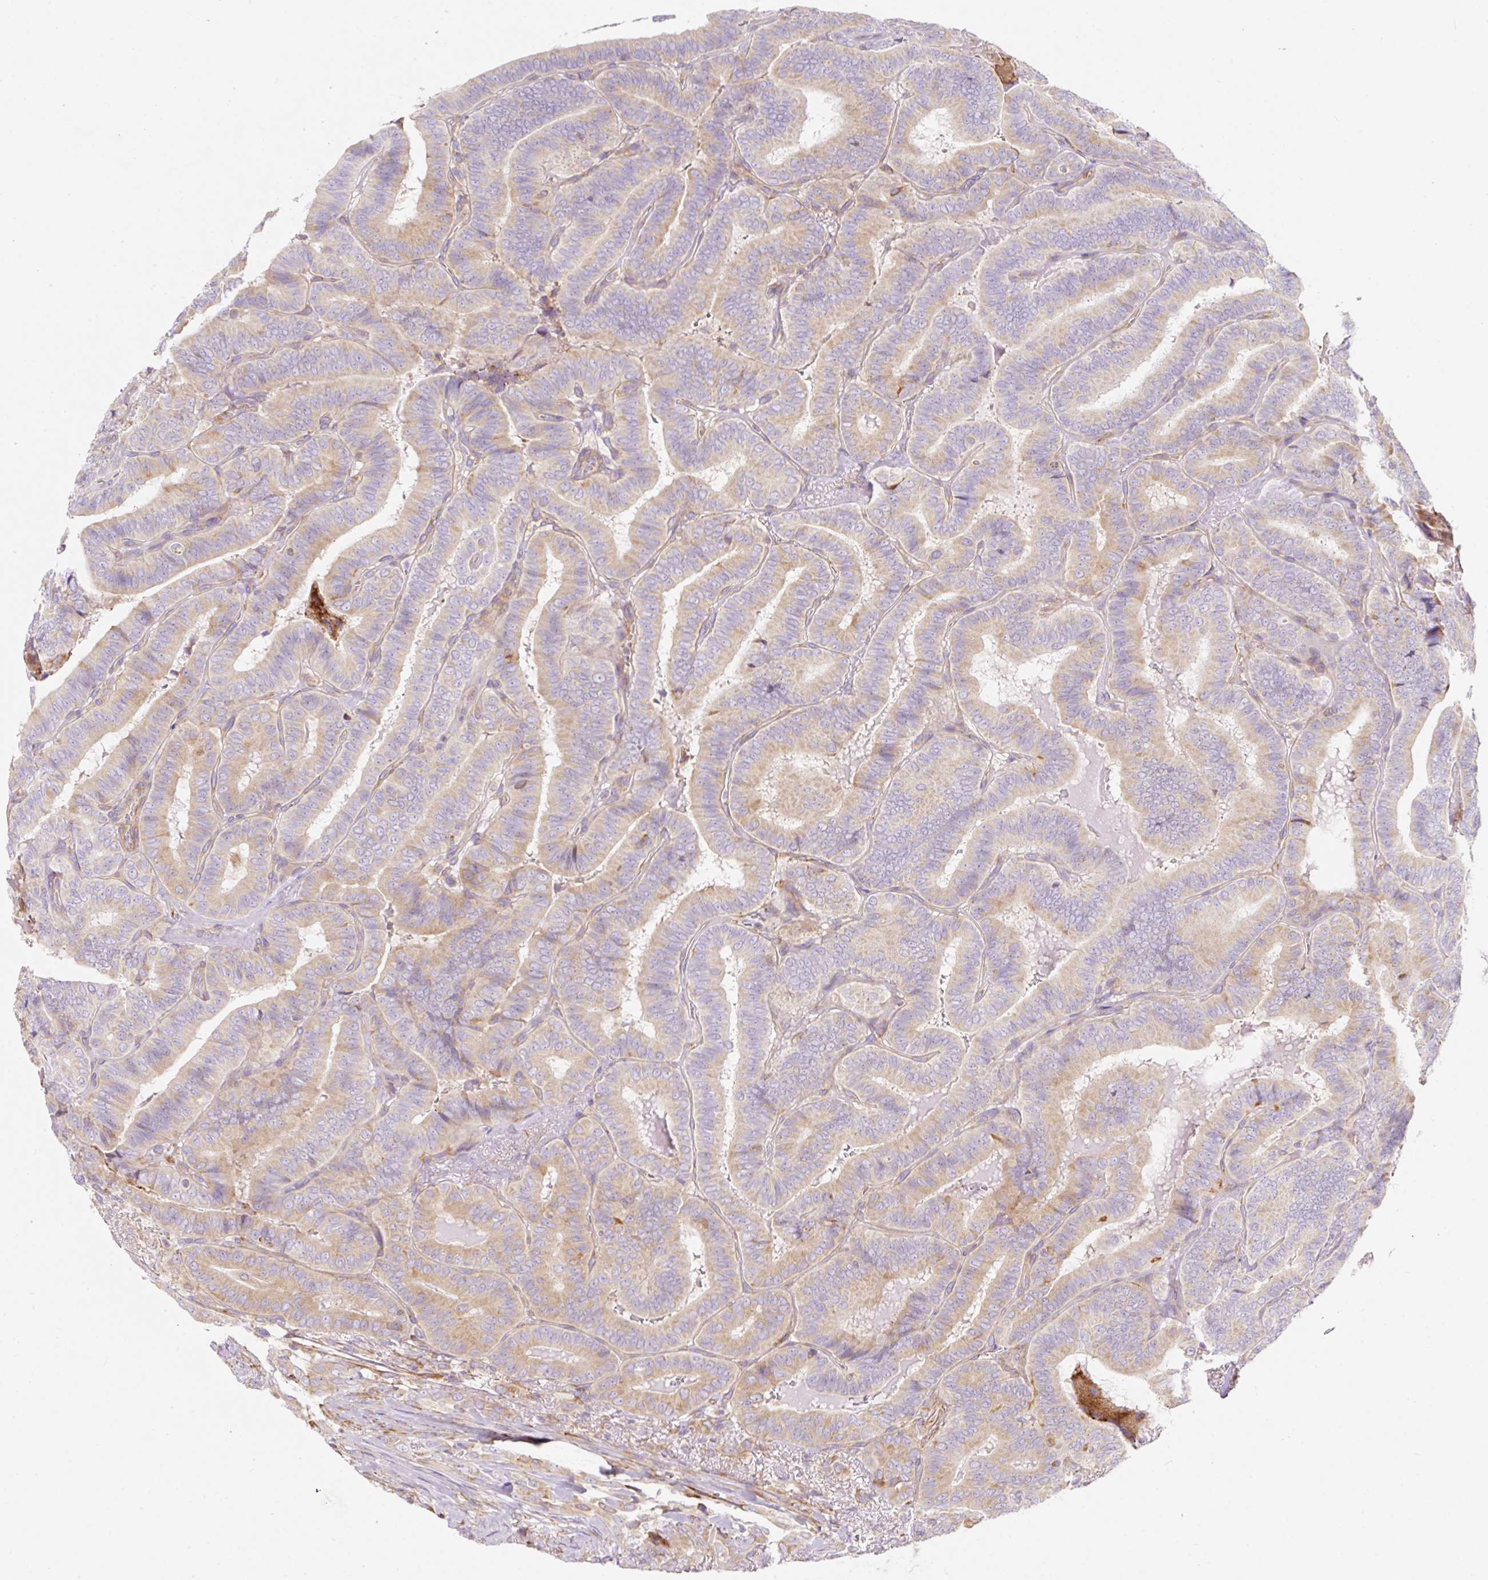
{"staining": {"intensity": "weak", "quantity": "25%-75%", "location": "cytoplasmic/membranous"}, "tissue": "thyroid cancer", "cell_type": "Tumor cells", "image_type": "cancer", "snomed": [{"axis": "morphology", "description": "Papillary adenocarcinoma, NOS"}, {"axis": "topography", "description": "Thyroid gland"}], "caption": "About 25%-75% of tumor cells in human thyroid cancer (papillary adenocarcinoma) reveal weak cytoplasmic/membranous protein staining as visualized by brown immunohistochemical staining.", "gene": "ERAP2", "patient": {"sex": "male", "age": 61}}